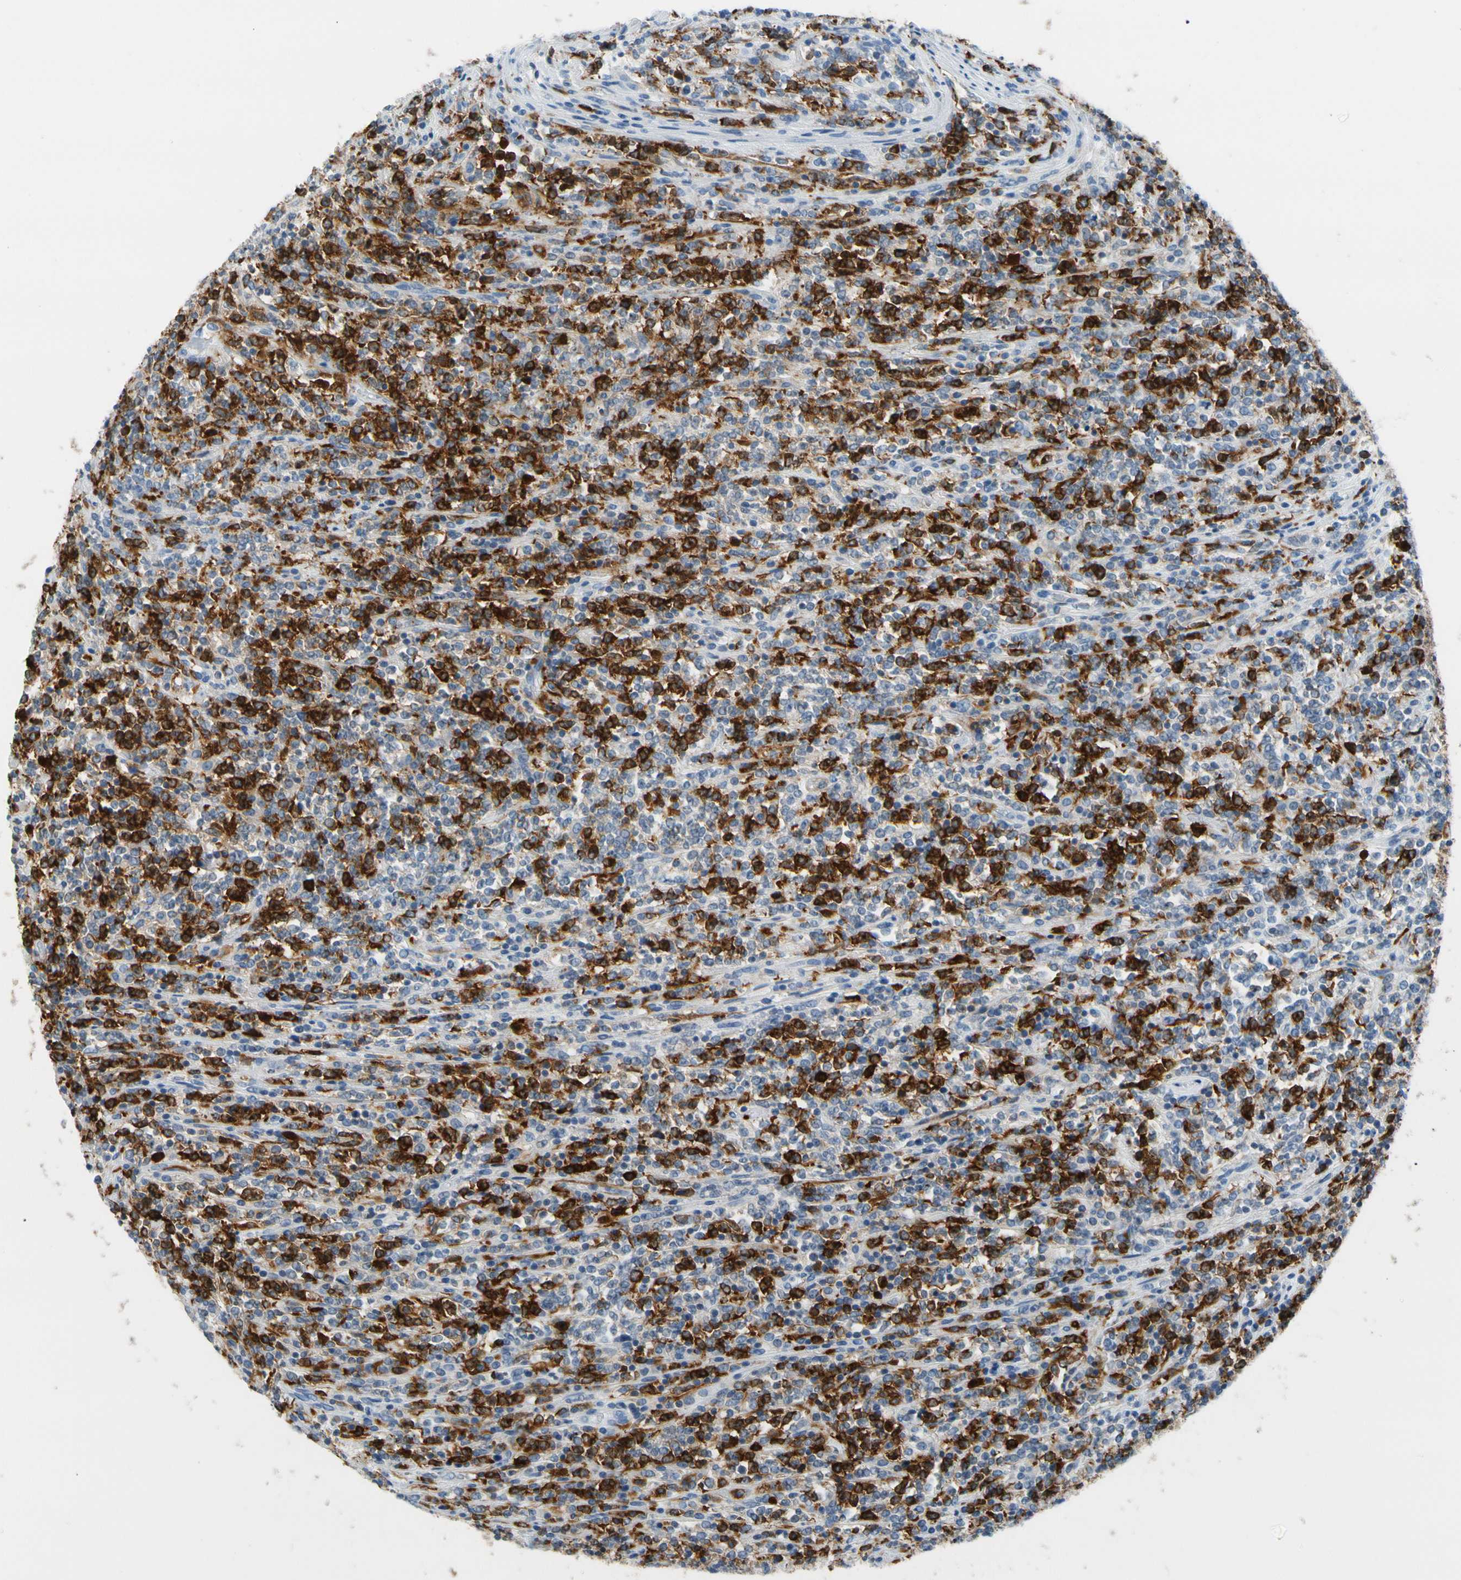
{"staining": {"intensity": "strong", "quantity": ">75%", "location": "cytoplasmic/membranous"}, "tissue": "lymphoma", "cell_type": "Tumor cells", "image_type": "cancer", "snomed": [{"axis": "morphology", "description": "Malignant lymphoma, non-Hodgkin's type, High grade"}, {"axis": "topography", "description": "Soft tissue"}], "caption": "IHC image of human high-grade malignant lymphoma, non-Hodgkin's type stained for a protein (brown), which reveals high levels of strong cytoplasmic/membranous expression in about >75% of tumor cells.", "gene": "TACC3", "patient": {"sex": "male", "age": 18}}